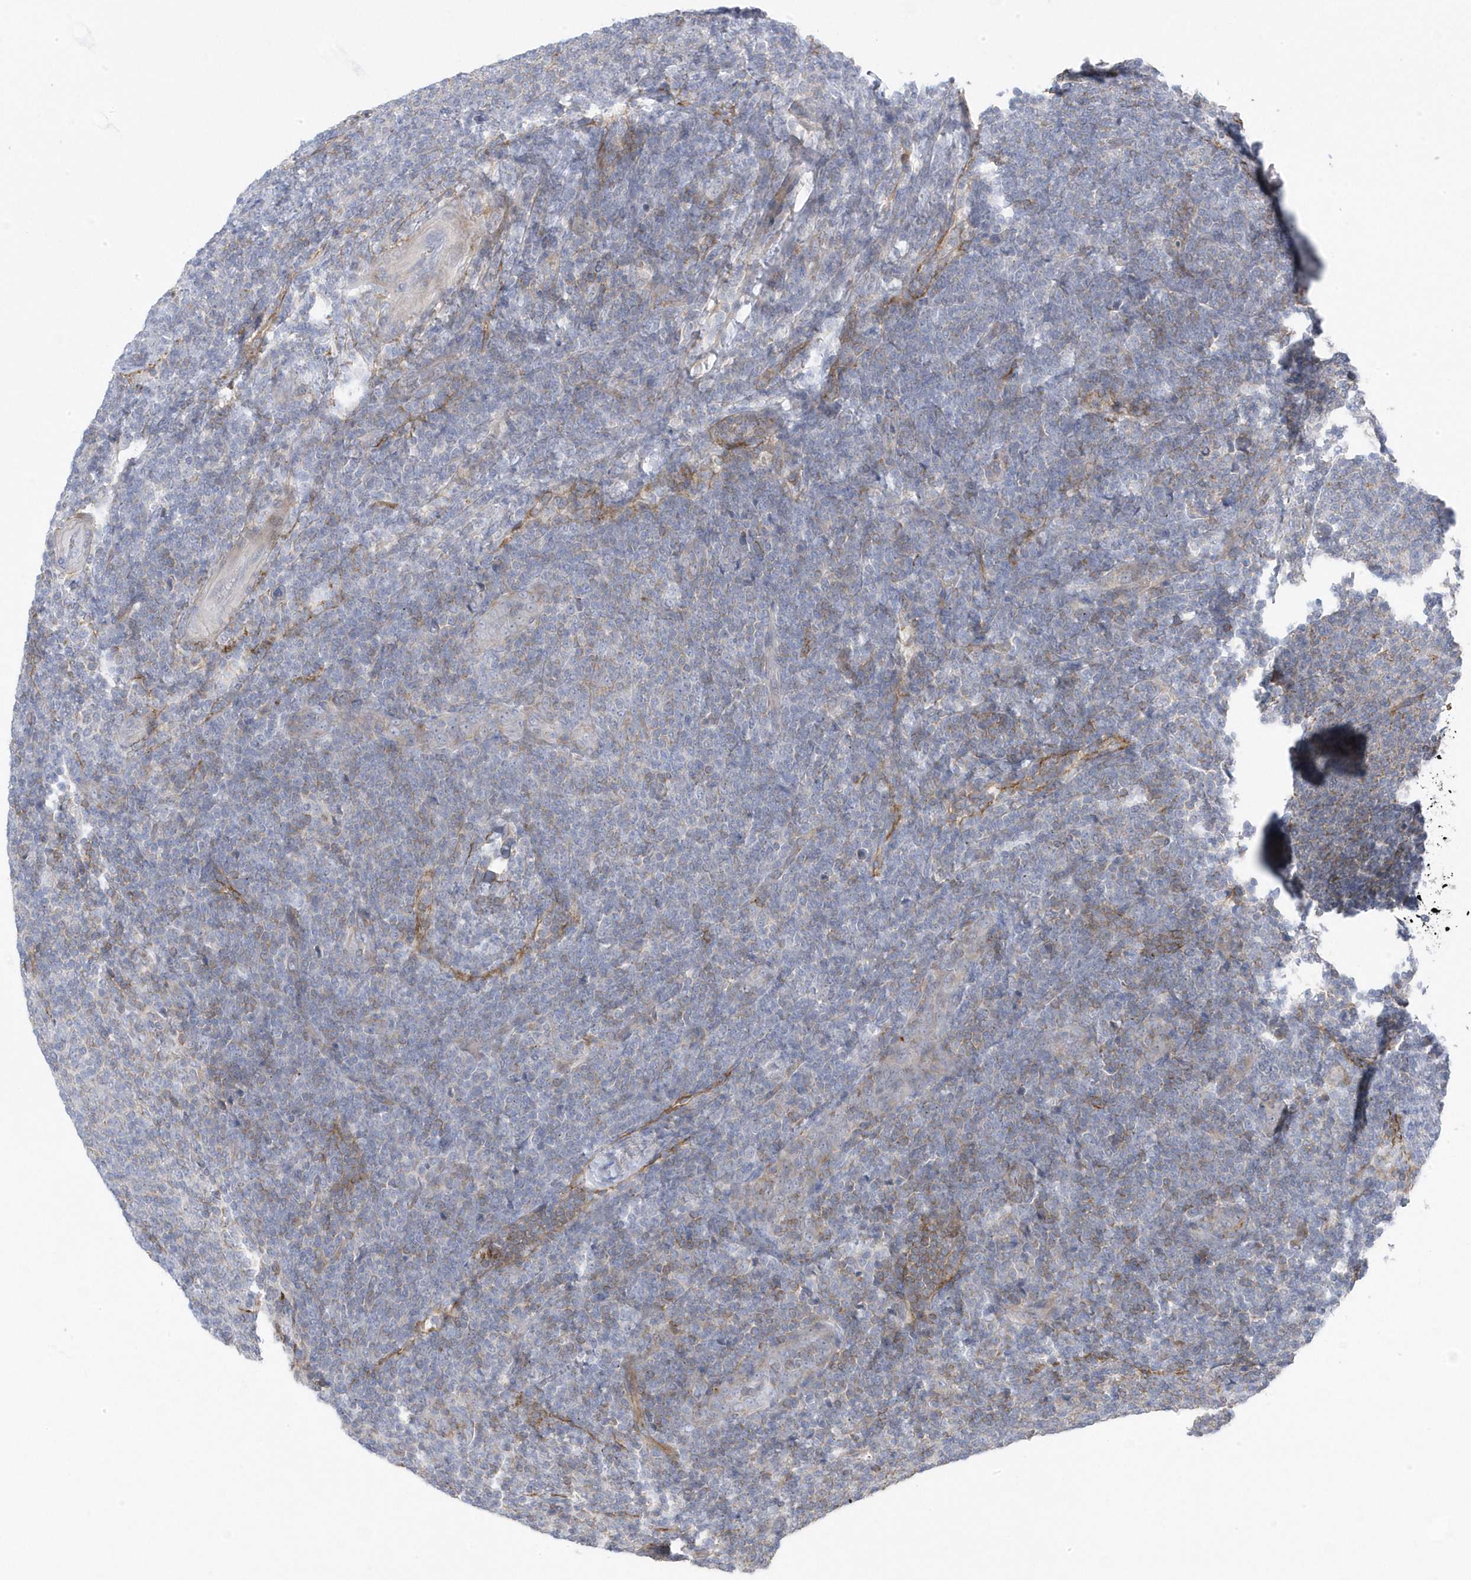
{"staining": {"intensity": "negative", "quantity": "none", "location": "none"}, "tissue": "lymphoma", "cell_type": "Tumor cells", "image_type": "cancer", "snomed": [{"axis": "morphology", "description": "Malignant lymphoma, non-Hodgkin's type, Low grade"}, {"axis": "topography", "description": "Lymph node"}], "caption": "The micrograph exhibits no staining of tumor cells in lymphoma. (Brightfield microscopy of DAB IHC at high magnification).", "gene": "ANAPC1", "patient": {"sex": "male", "age": 66}}